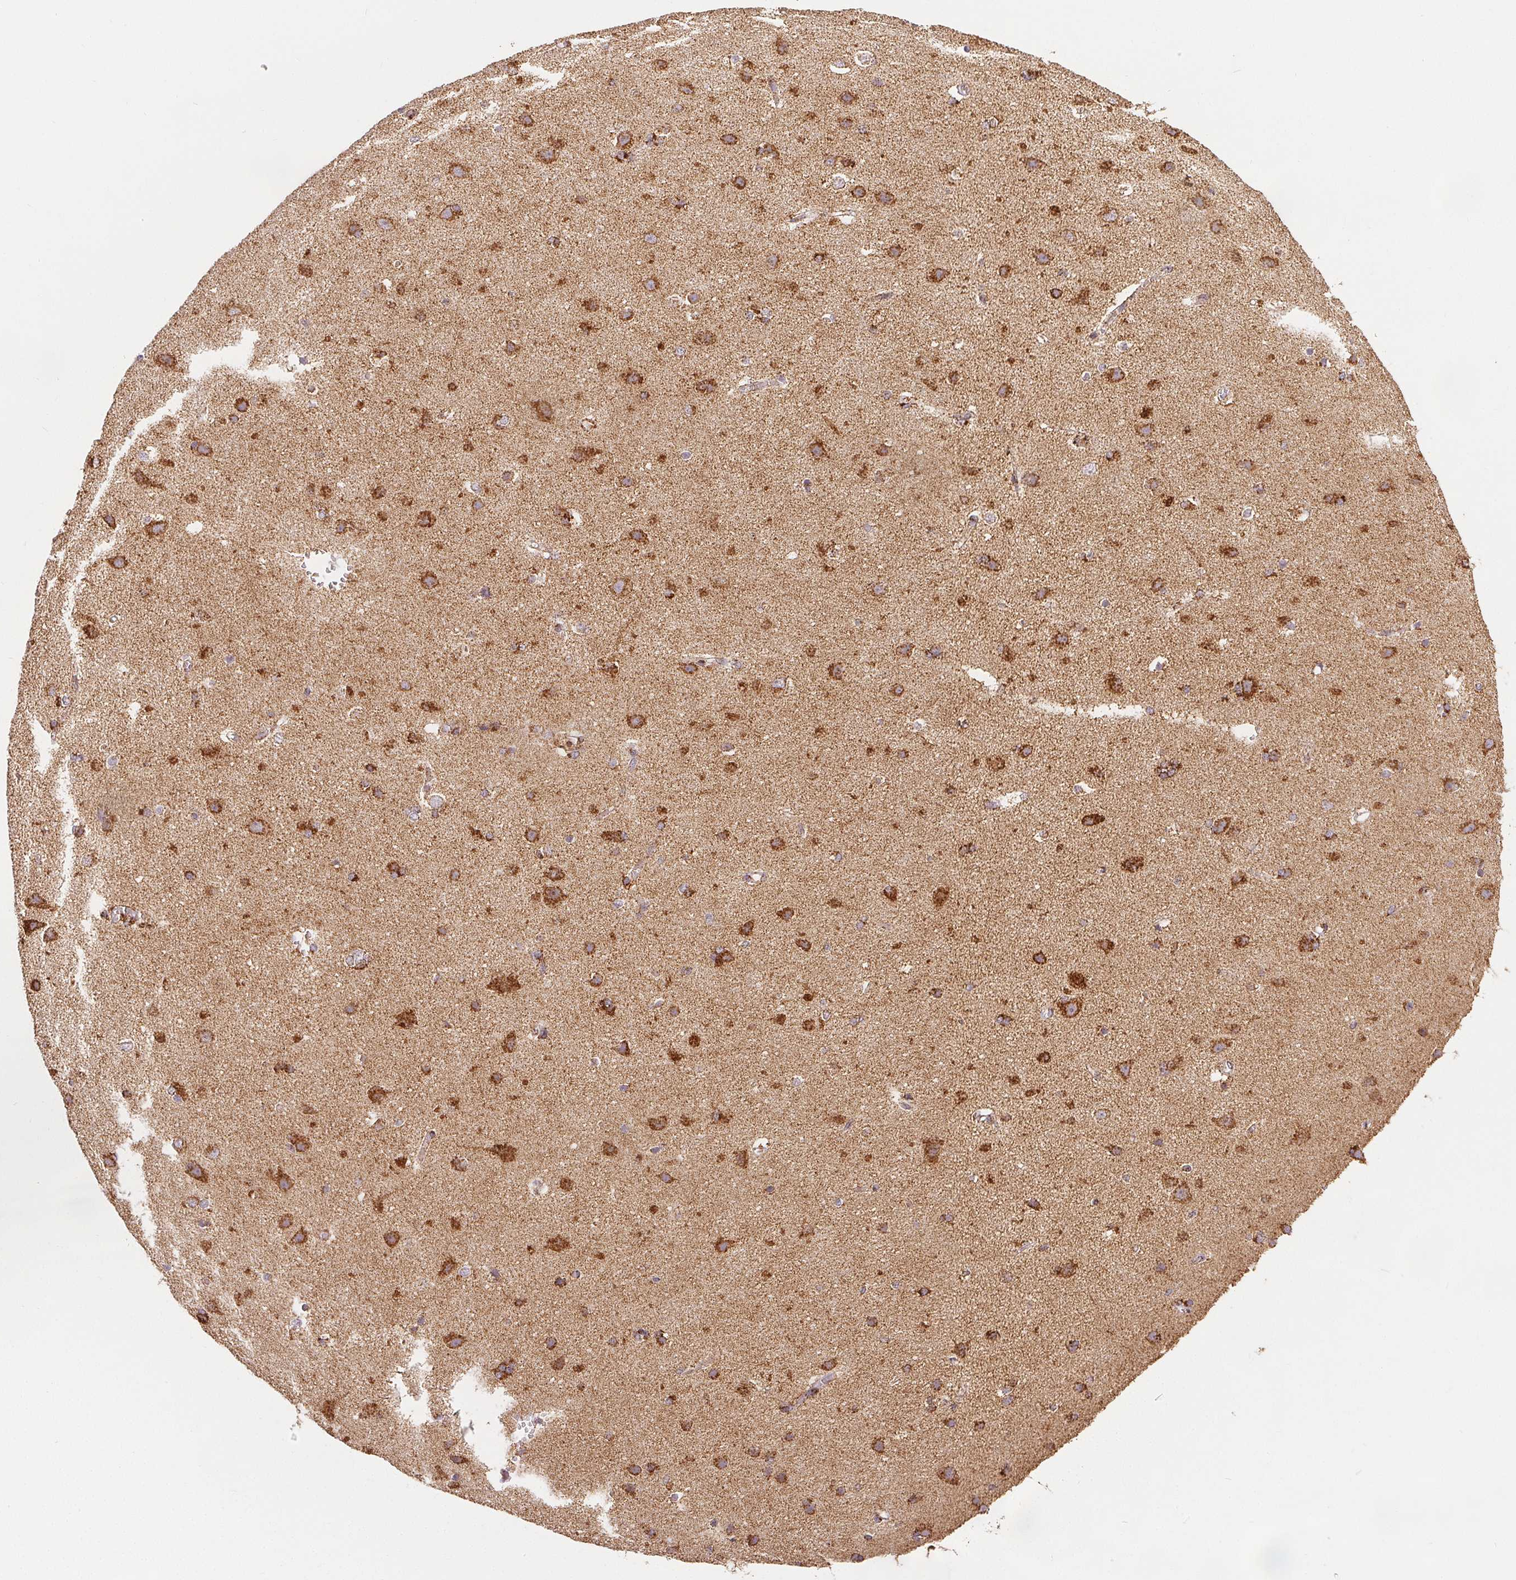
{"staining": {"intensity": "moderate", "quantity": "25%-75%", "location": "cytoplasmic/membranous"}, "tissue": "cerebral cortex", "cell_type": "Endothelial cells", "image_type": "normal", "snomed": [{"axis": "morphology", "description": "Normal tissue, NOS"}, {"axis": "topography", "description": "Cerebral cortex"}], "caption": "DAB immunohistochemical staining of normal cerebral cortex exhibits moderate cytoplasmic/membranous protein expression in about 25%-75% of endothelial cells. The staining was performed using DAB (3,3'-diaminobenzidine) to visualize the protein expression in brown, while the nuclei were stained in blue with hematoxylin (Magnification: 20x).", "gene": "SDHB", "patient": {"sex": "male", "age": 37}}